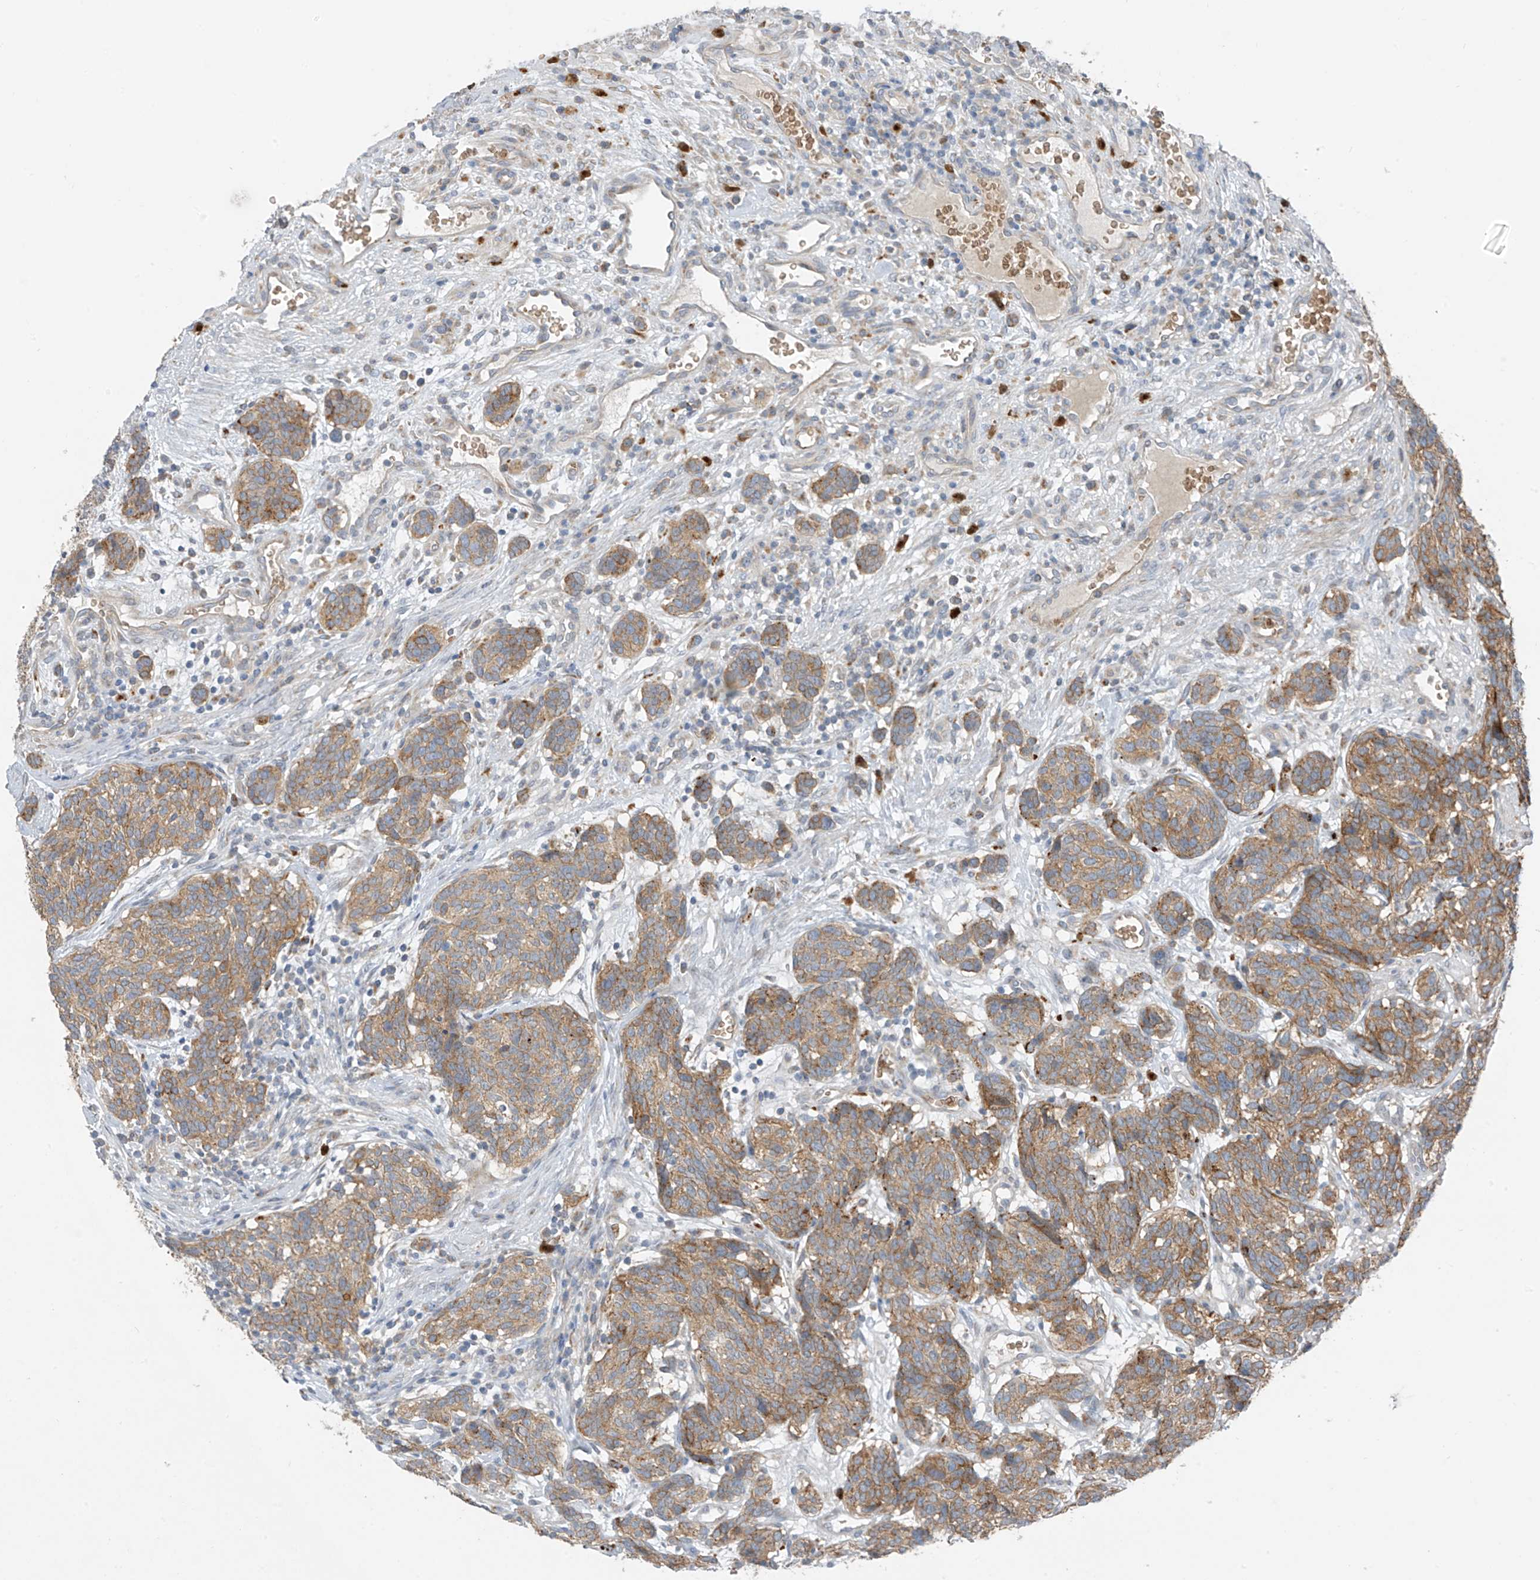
{"staining": {"intensity": "moderate", "quantity": ">75%", "location": "cytoplasmic/membranous"}, "tissue": "carcinoid", "cell_type": "Tumor cells", "image_type": "cancer", "snomed": [{"axis": "morphology", "description": "Carcinoid, malignant, NOS"}, {"axis": "topography", "description": "Lung"}], "caption": "Carcinoid stained with a brown dye shows moderate cytoplasmic/membranous positive positivity in about >75% of tumor cells.", "gene": "SLC12A6", "patient": {"sex": "female", "age": 46}}